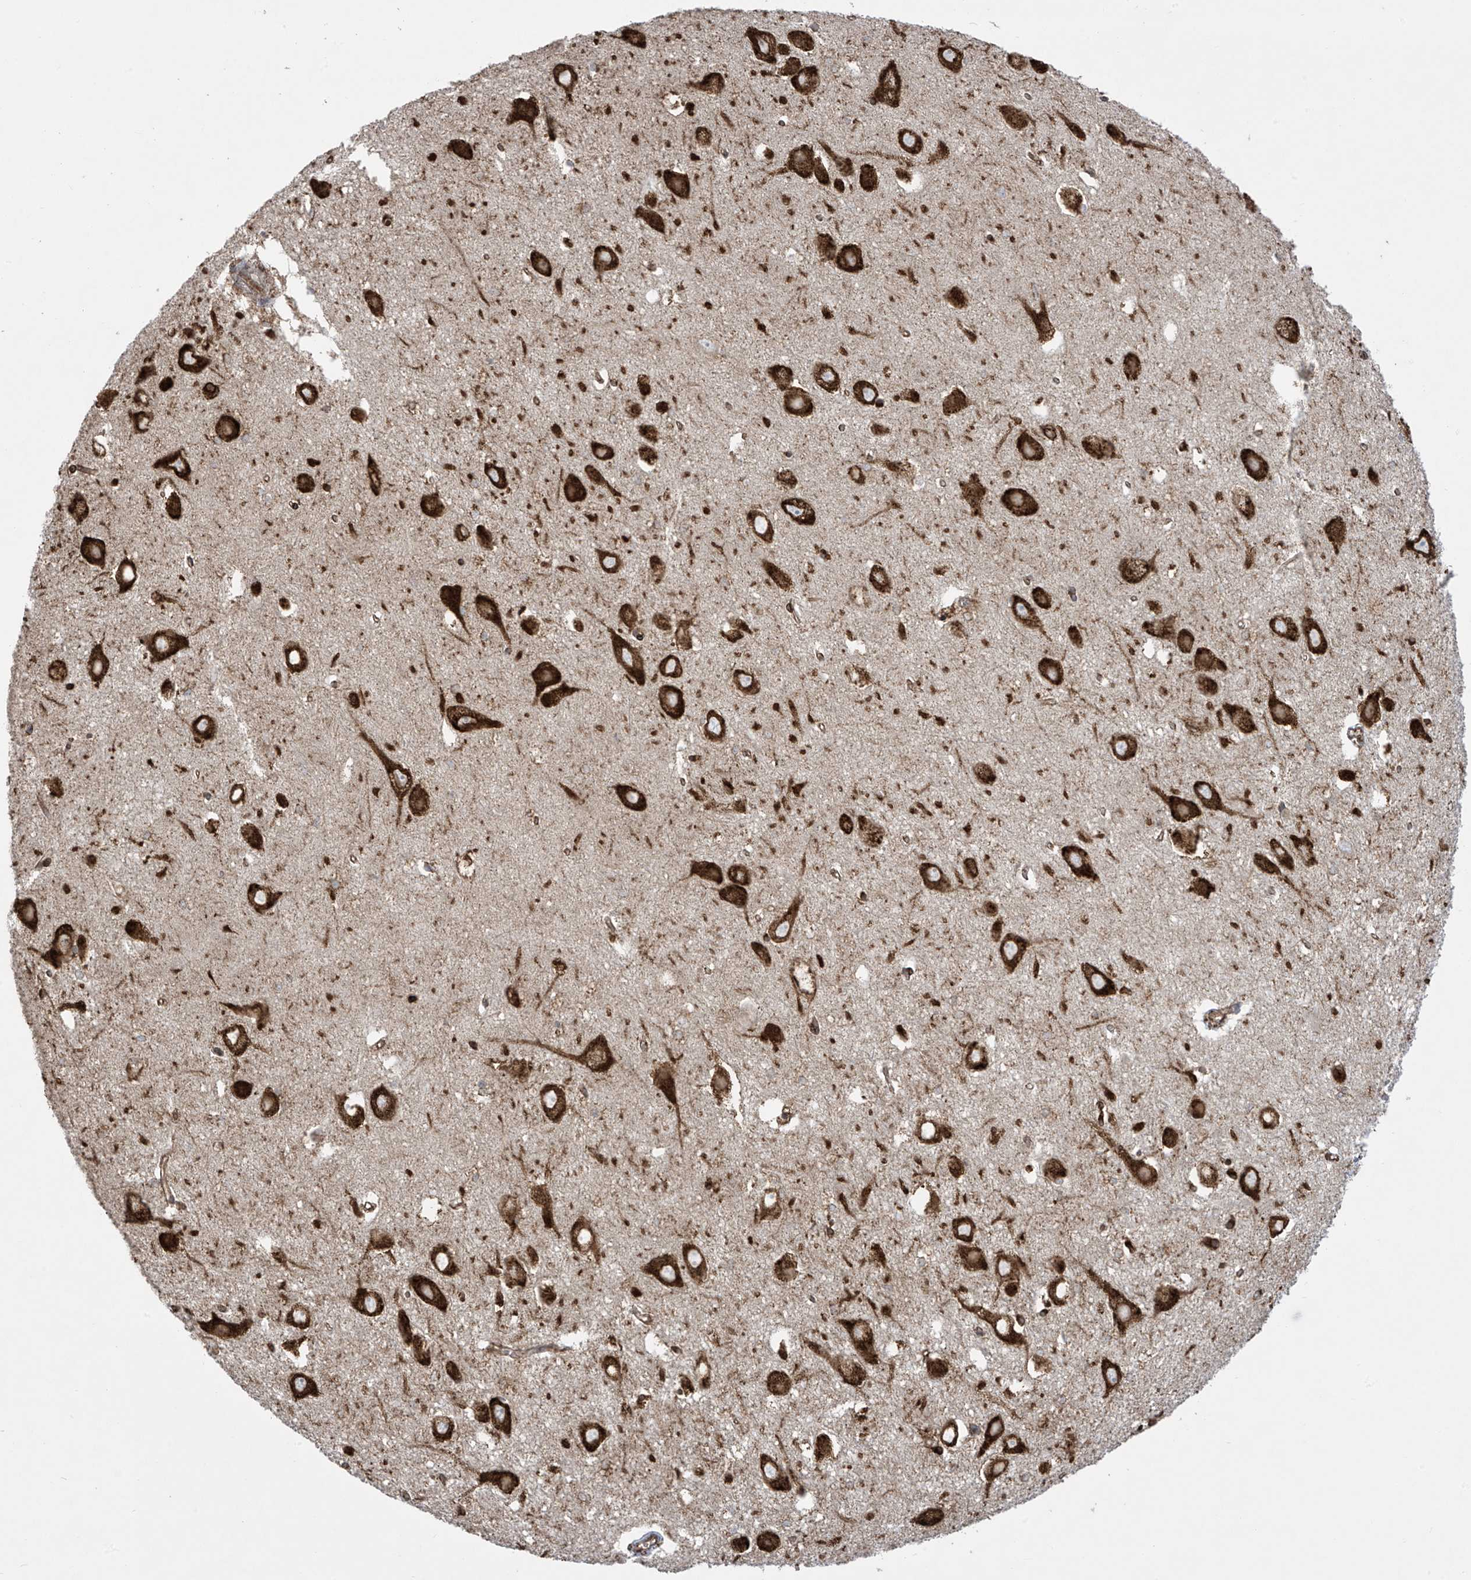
{"staining": {"intensity": "moderate", "quantity": "25%-75%", "location": "cytoplasmic/membranous"}, "tissue": "hippocampus", "cell_type": "Glial cells", "image_type": "normal", "snomed": [{"axis": "morphology", "description": "Normal tissue, NOS"}, {"axis": "topography", "description": "Hippocampus"}], "caption": "This micrograph reveals normal hippocampus stained with IHC to label a protein in brown. The cytoplasmic/membranous of glial cells show moderate positivity for the protein. Nuclei are counter-stained blue.", "gene": "MX1", "patient": {"sex": "female", "age": 64}}